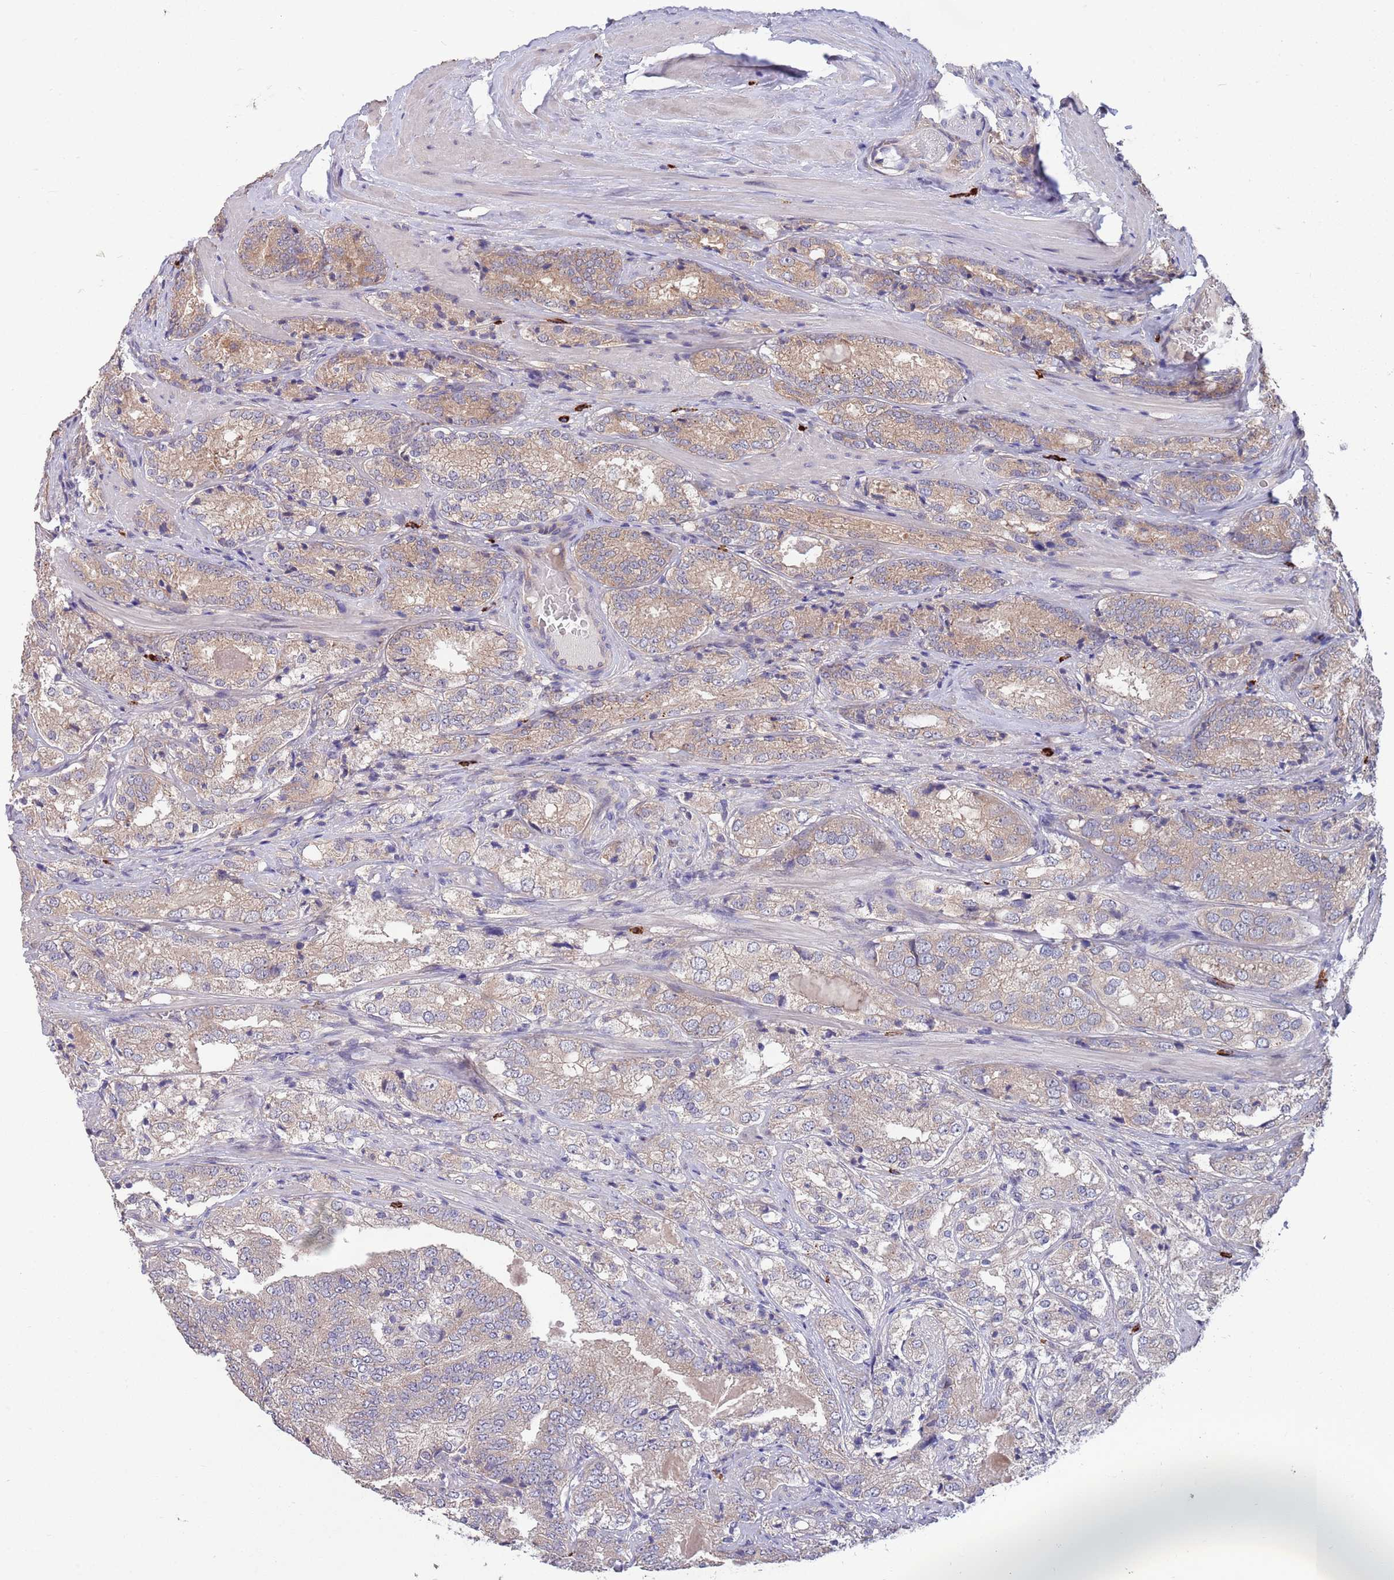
{"staining": {"intensity": "moderate", "quantity": "25%-75%", "location": "cytoplasmic/membranous"}, "tissue": "prostate cancer", "cell_type": "Tumor cells", "image_type": "cancer", "snomed": [{"axis": "morphology", "description": "Adenocarcinoma, High grade"}, {"axis": "topography", "description": "Prostate"}], "caption": "Immunohistochemical staining of prostate cancer exhibits medium levels of moderate cytoplasmic/membranous protein staining in approximately 25%-75% of tumor cells. (brown staining indicates protein expression, while blue staining denotes nuclei).", "gene": "MARVELD2", "patient": {"sex": "male", "age": 63}}